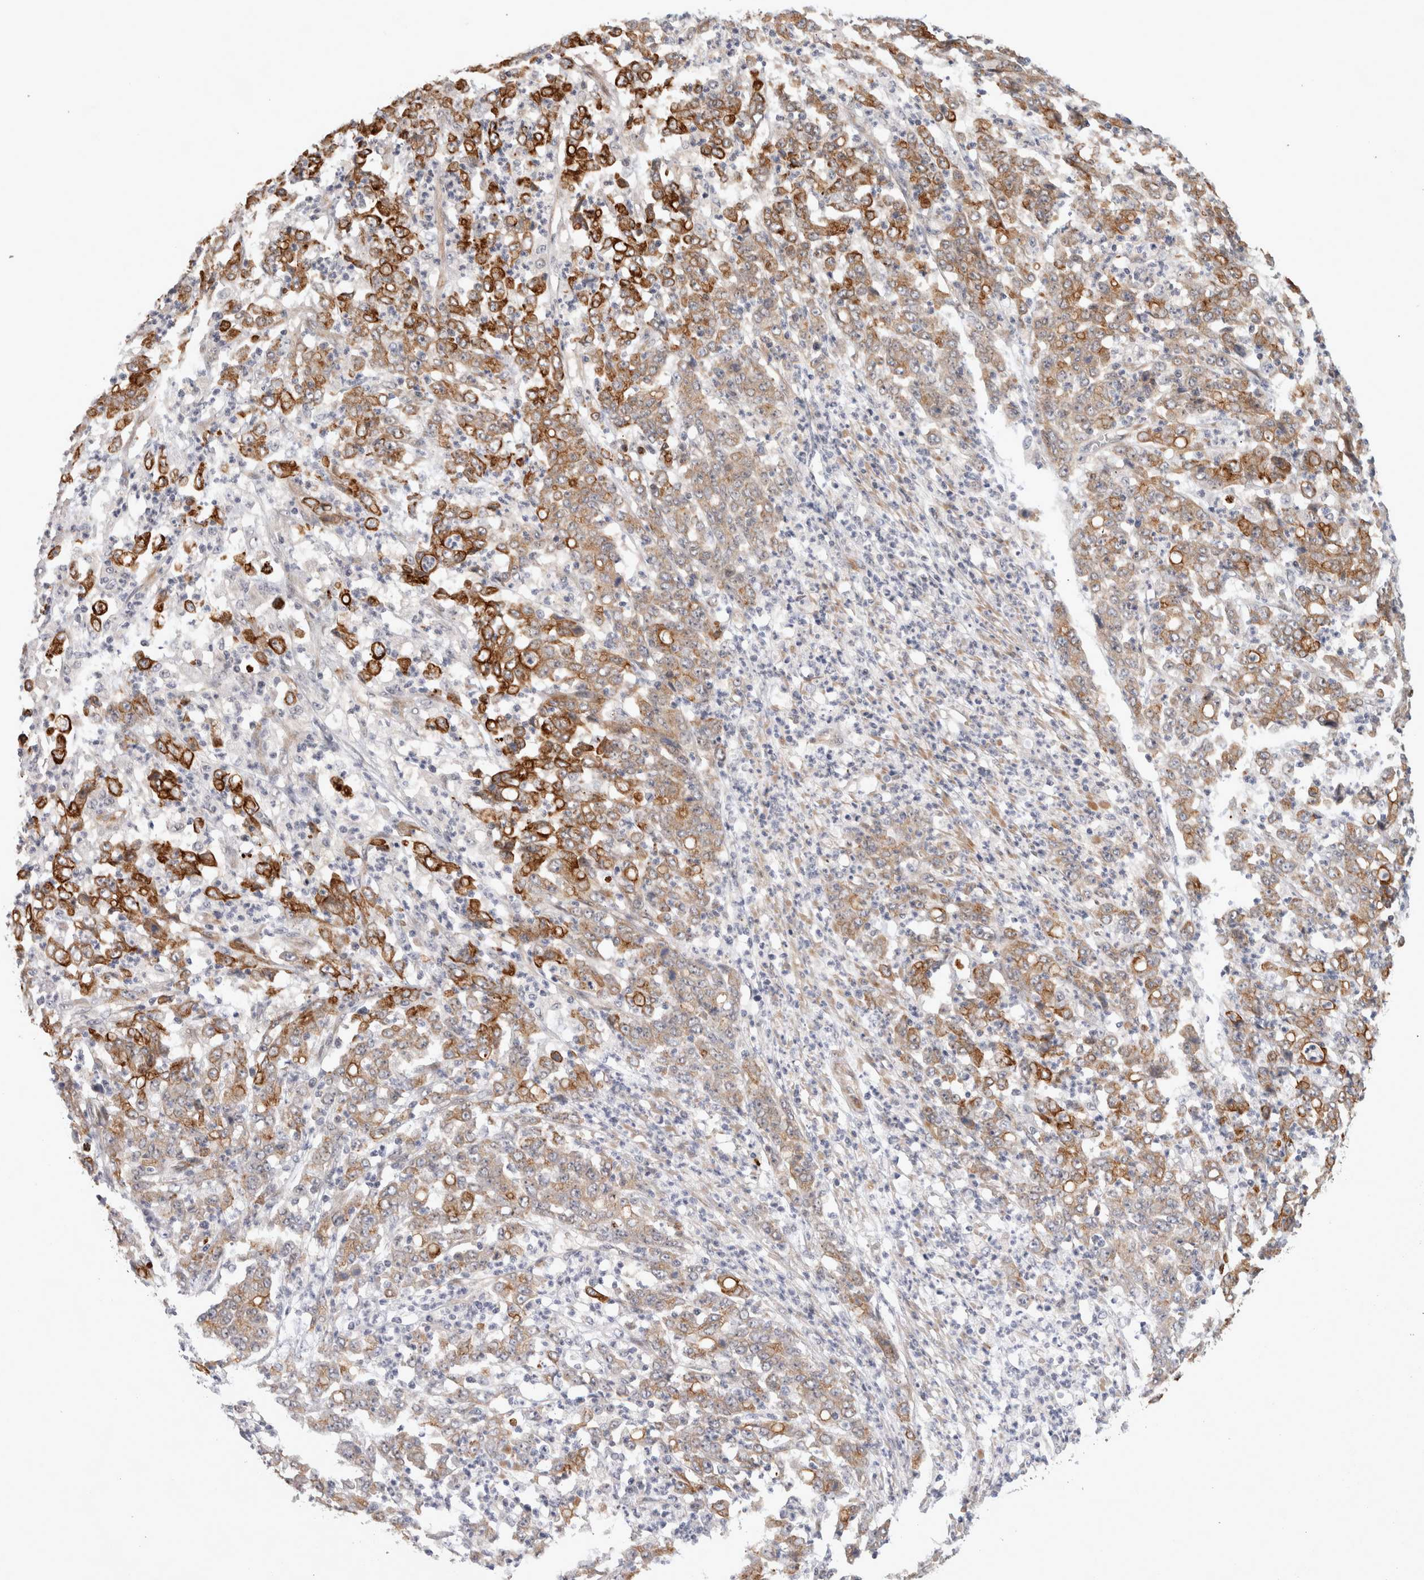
{"staining": {"intensity": "moderate", "quantity": ">75%", "location": "cytoplasmic/membranous"}, "tissue": "stomach cancer", "cell_type": "Tumor cells", "image_type": "cancer", "snomed": [{"axis": "morphology", "description": "Adenocarcinoma, NOS"}, {"axis": "topography", "description": "Stomach, lower"}], "caption": "Immunohistochemistry (DAB (3,3'-diaminobenzidine)) staining of stomach cancer exhibits moderate cytoplasmic/membranous protein expression in approximately >75% of tumor cells.", "gene": "CRISPLD1", "patient": {"sex": "female", "age": 71}}